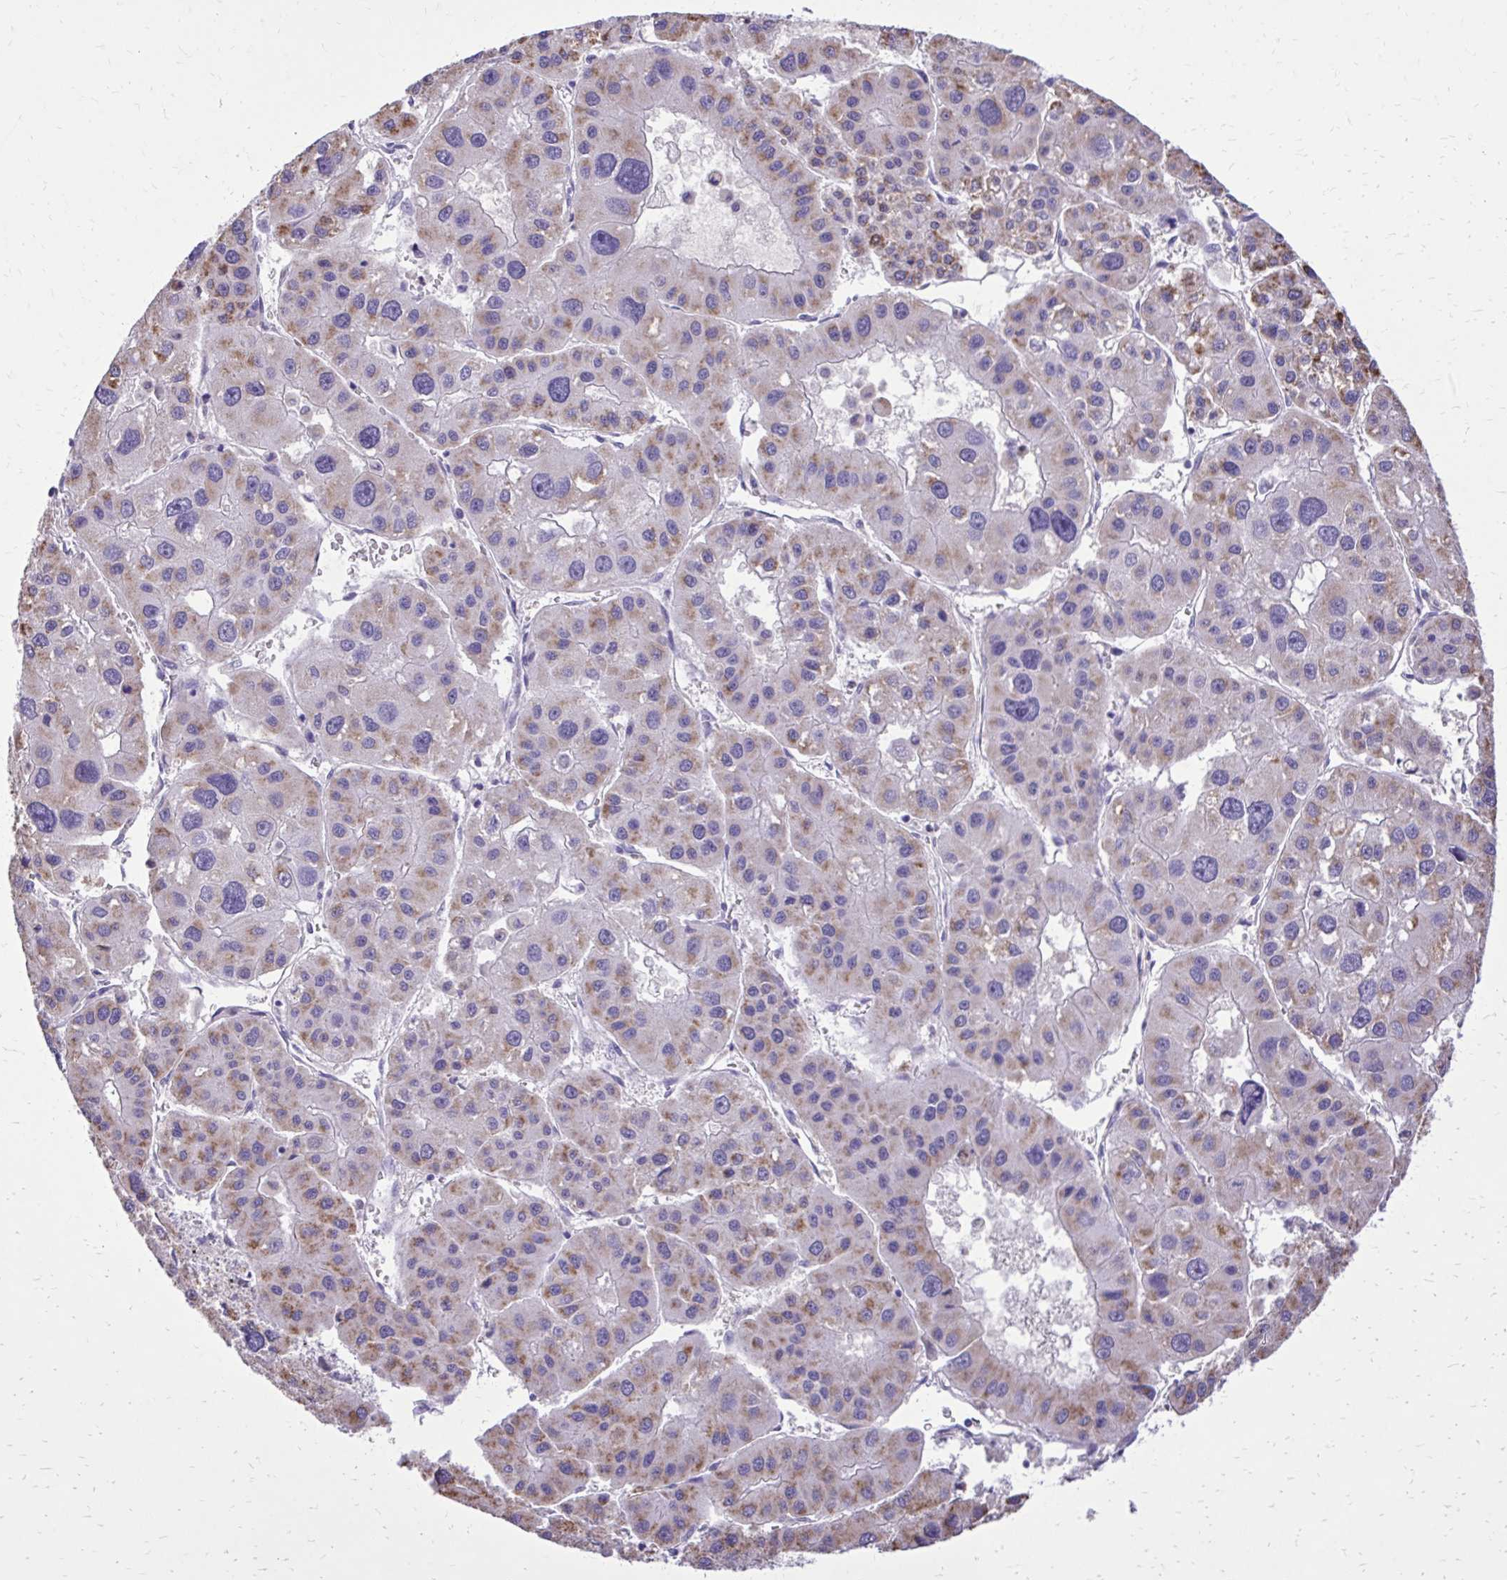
{"staining": {"intensity": "weak", "quantity": ">75%", "location": "cytoplasmic/membranous"}, "tissue": "liver cancer", "cell_type": "Tumor cells", "image_type": "cancer", "snomed": [{"axis": "morphology", "description": "Carcinoma, Hepatocellular, NOS"}, {"axis": "topography", "description": "Liver"}], "caption": "A brown stain labels weak cytoplasmic/membranous staining of a protein in human liver cancer tumor cells.", "gene": "CAT", "patient": {"sex": "male", "age": 73}}